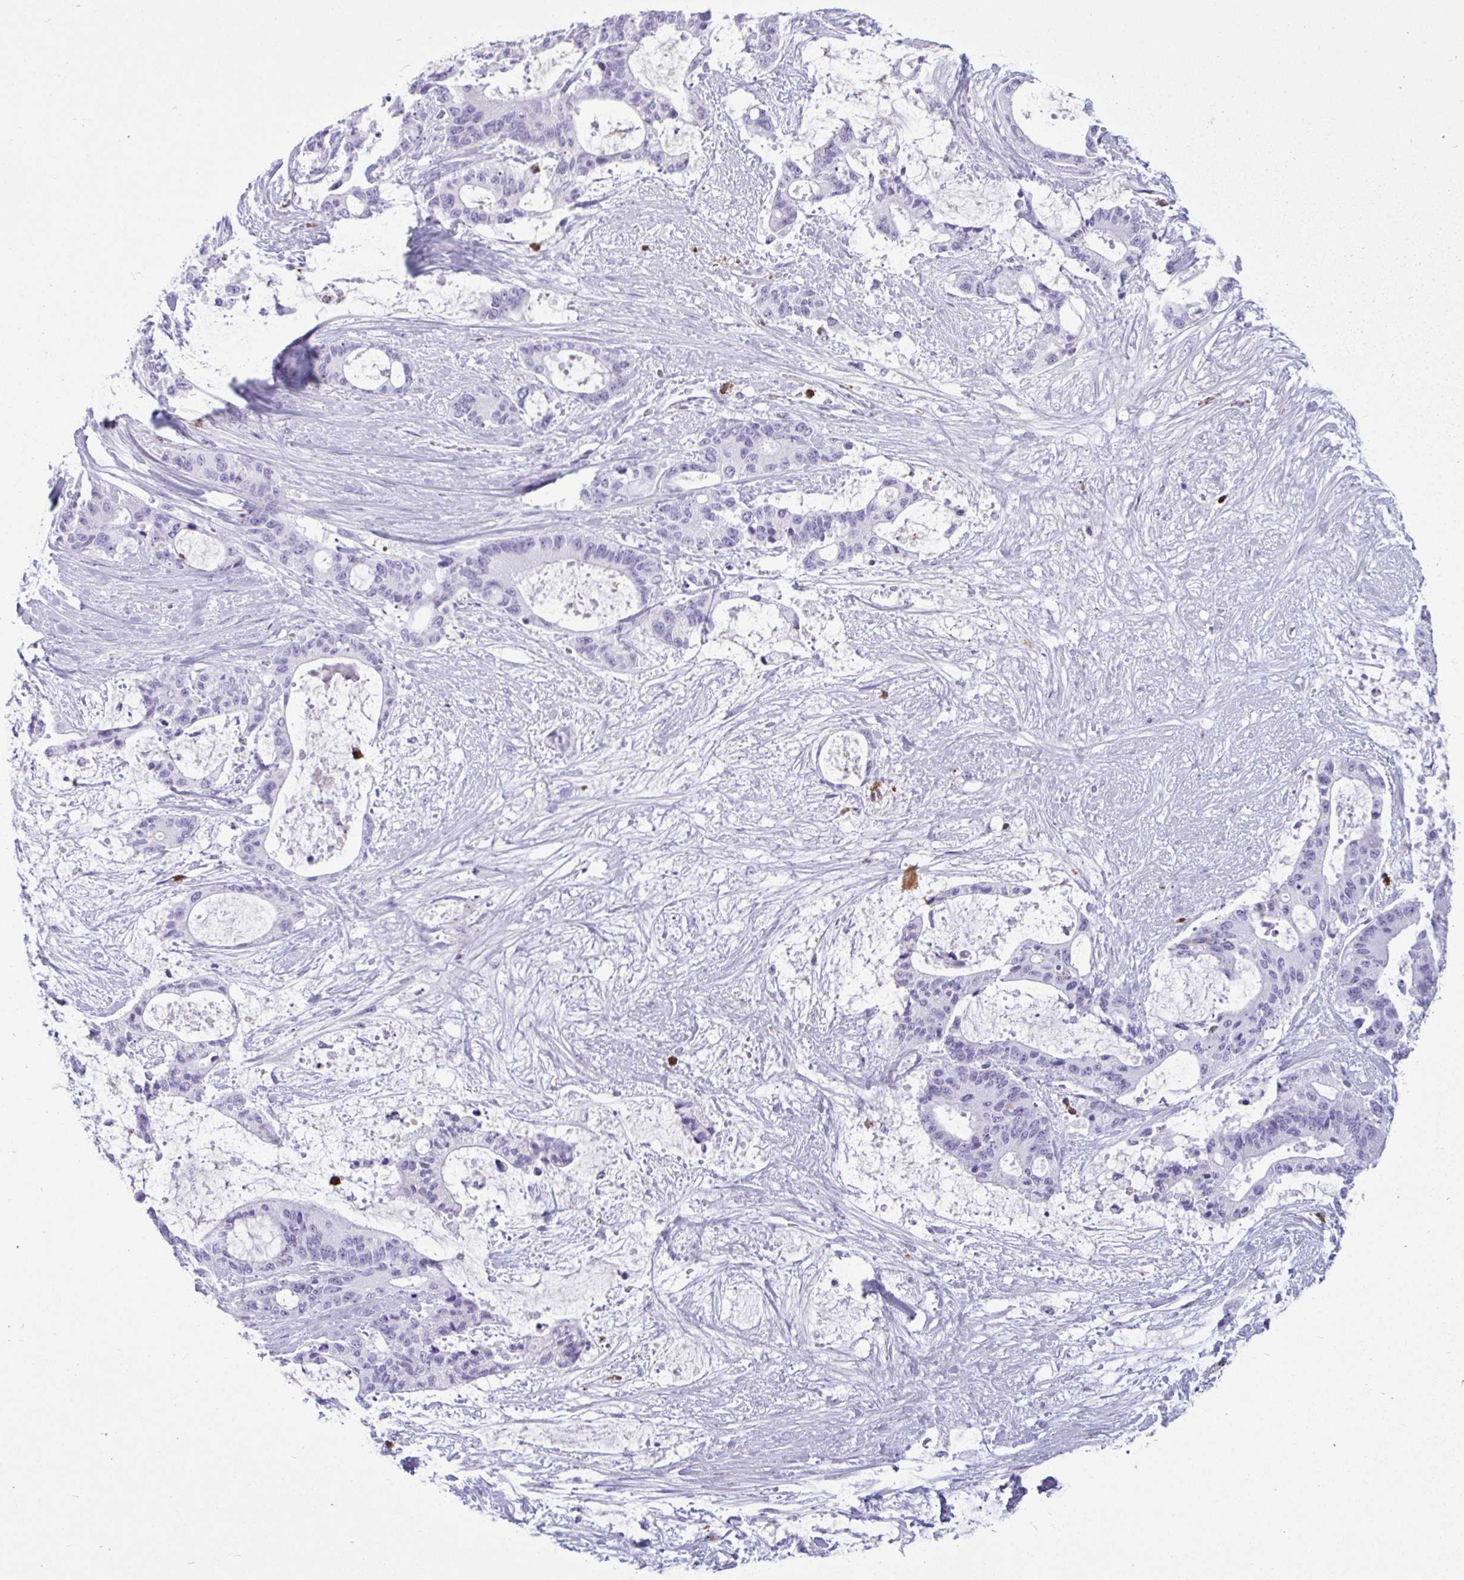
{"staining": {"intensity": "negative", "quantity": "none", "location": "none"}, "tissue": "liver cancer", "cell_type": "Tumor cells", "image_type": "cancer", "snomed": [{"axis": "morphology", "description": "Normal tissue, NOS"}, {"axis": "morphology", "description": "Cholangiocarcinoma"}, {"axis": "topography", "description": "Liver"}, {"axis": "topography", "description": "Peripheral nerve tissue"}], "caption": "Liver cancer (cholangiocarcinoma) stained for a protein using immunohistochemistry (IHC) displays no staining tumor cells.", "gene": "ARHGAP42", "patient": {"sex": "female", "age": 73}}